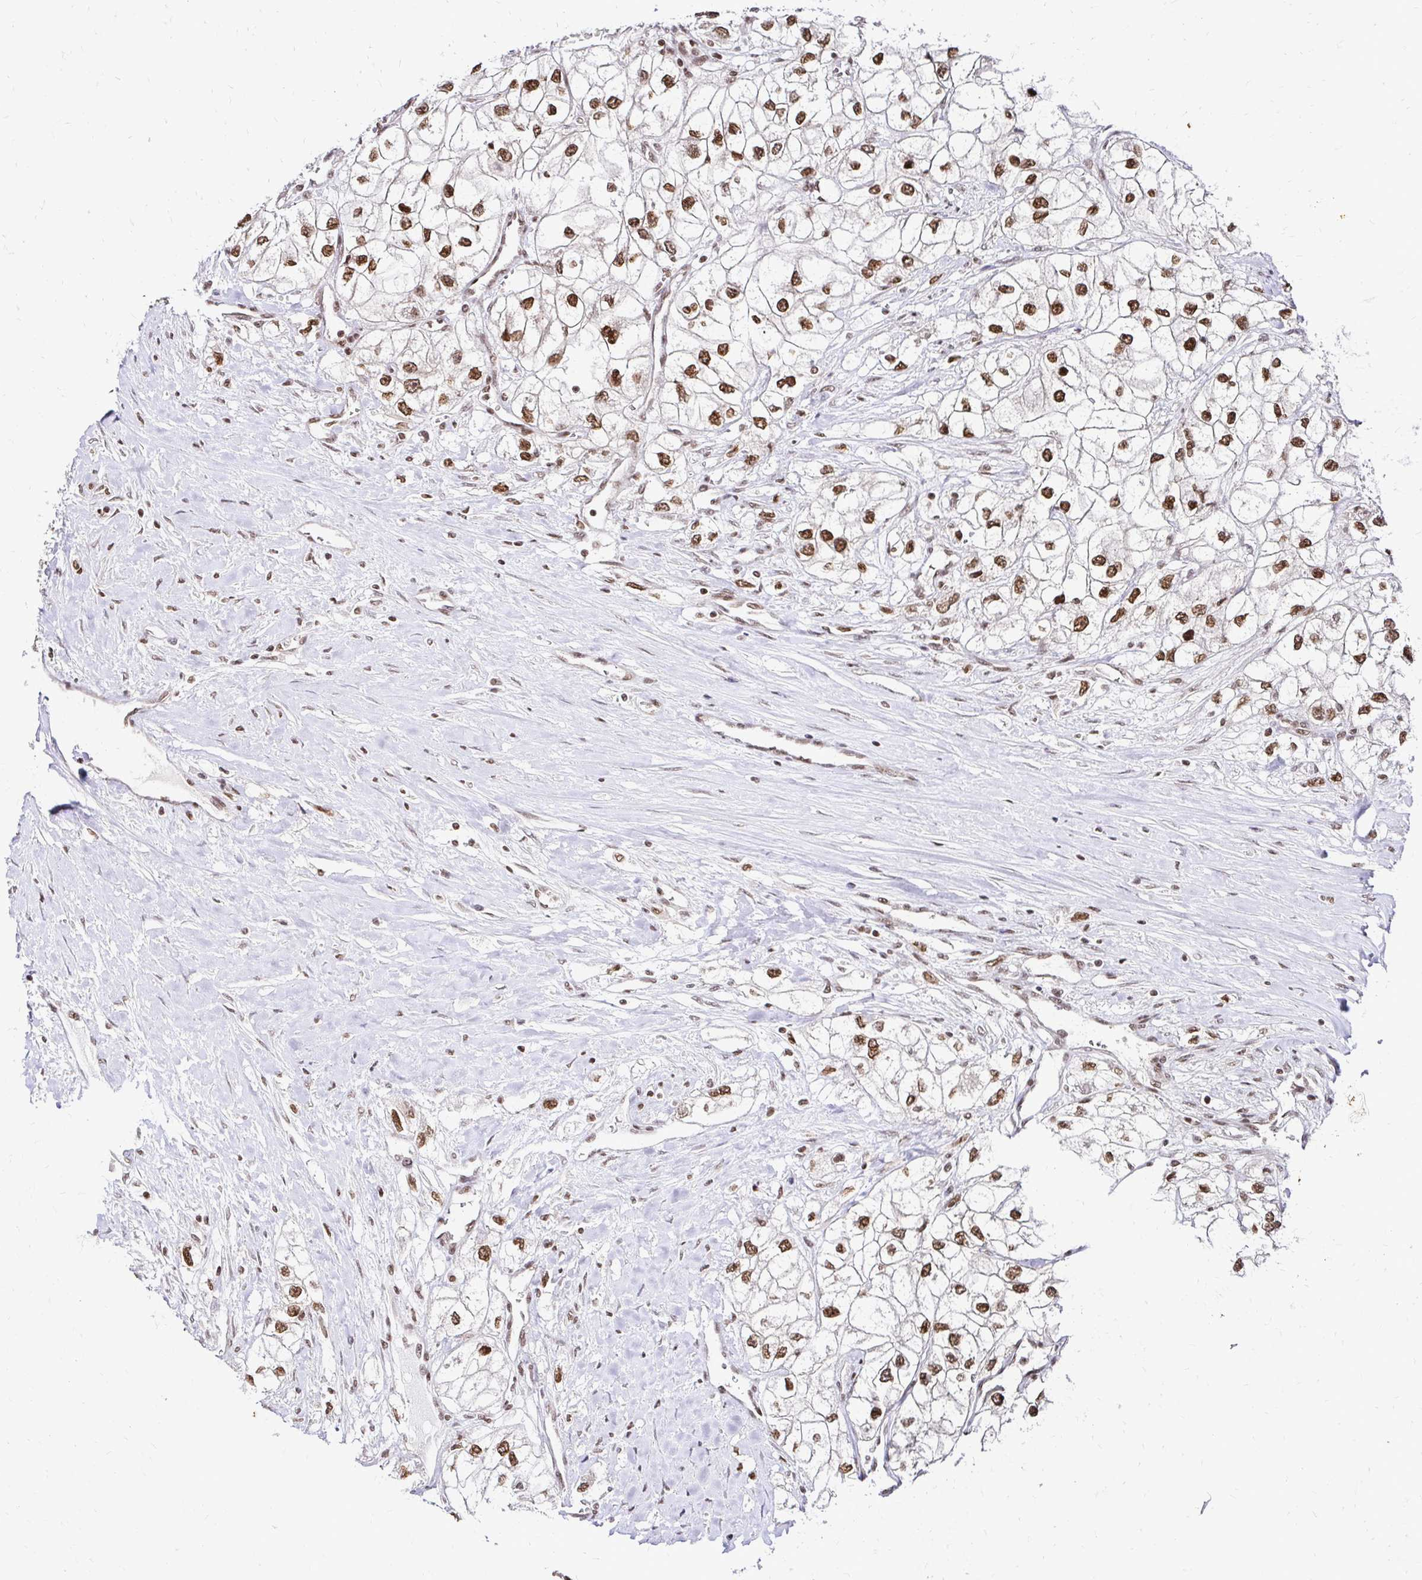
{"staining": {"intensity": "strong", "quantity": ">75%", "location": "nuclear"}, "tissue": "renal cancer", "cell_type": "Tumor cells", "image_type": "cancer", "snomed": [{"axis": "morphology", "description": "Adenocarcinoma, NOS"}, {"axis": "topography", "description": "Kidney"}], "caption": "A photomicrograph of adenocarcinoma (renal) stained for a protein displays strong nuclear brown staining in tumor cells.", "gene": "GLYR1", "patient": {"sex": "male", "age": 59}}